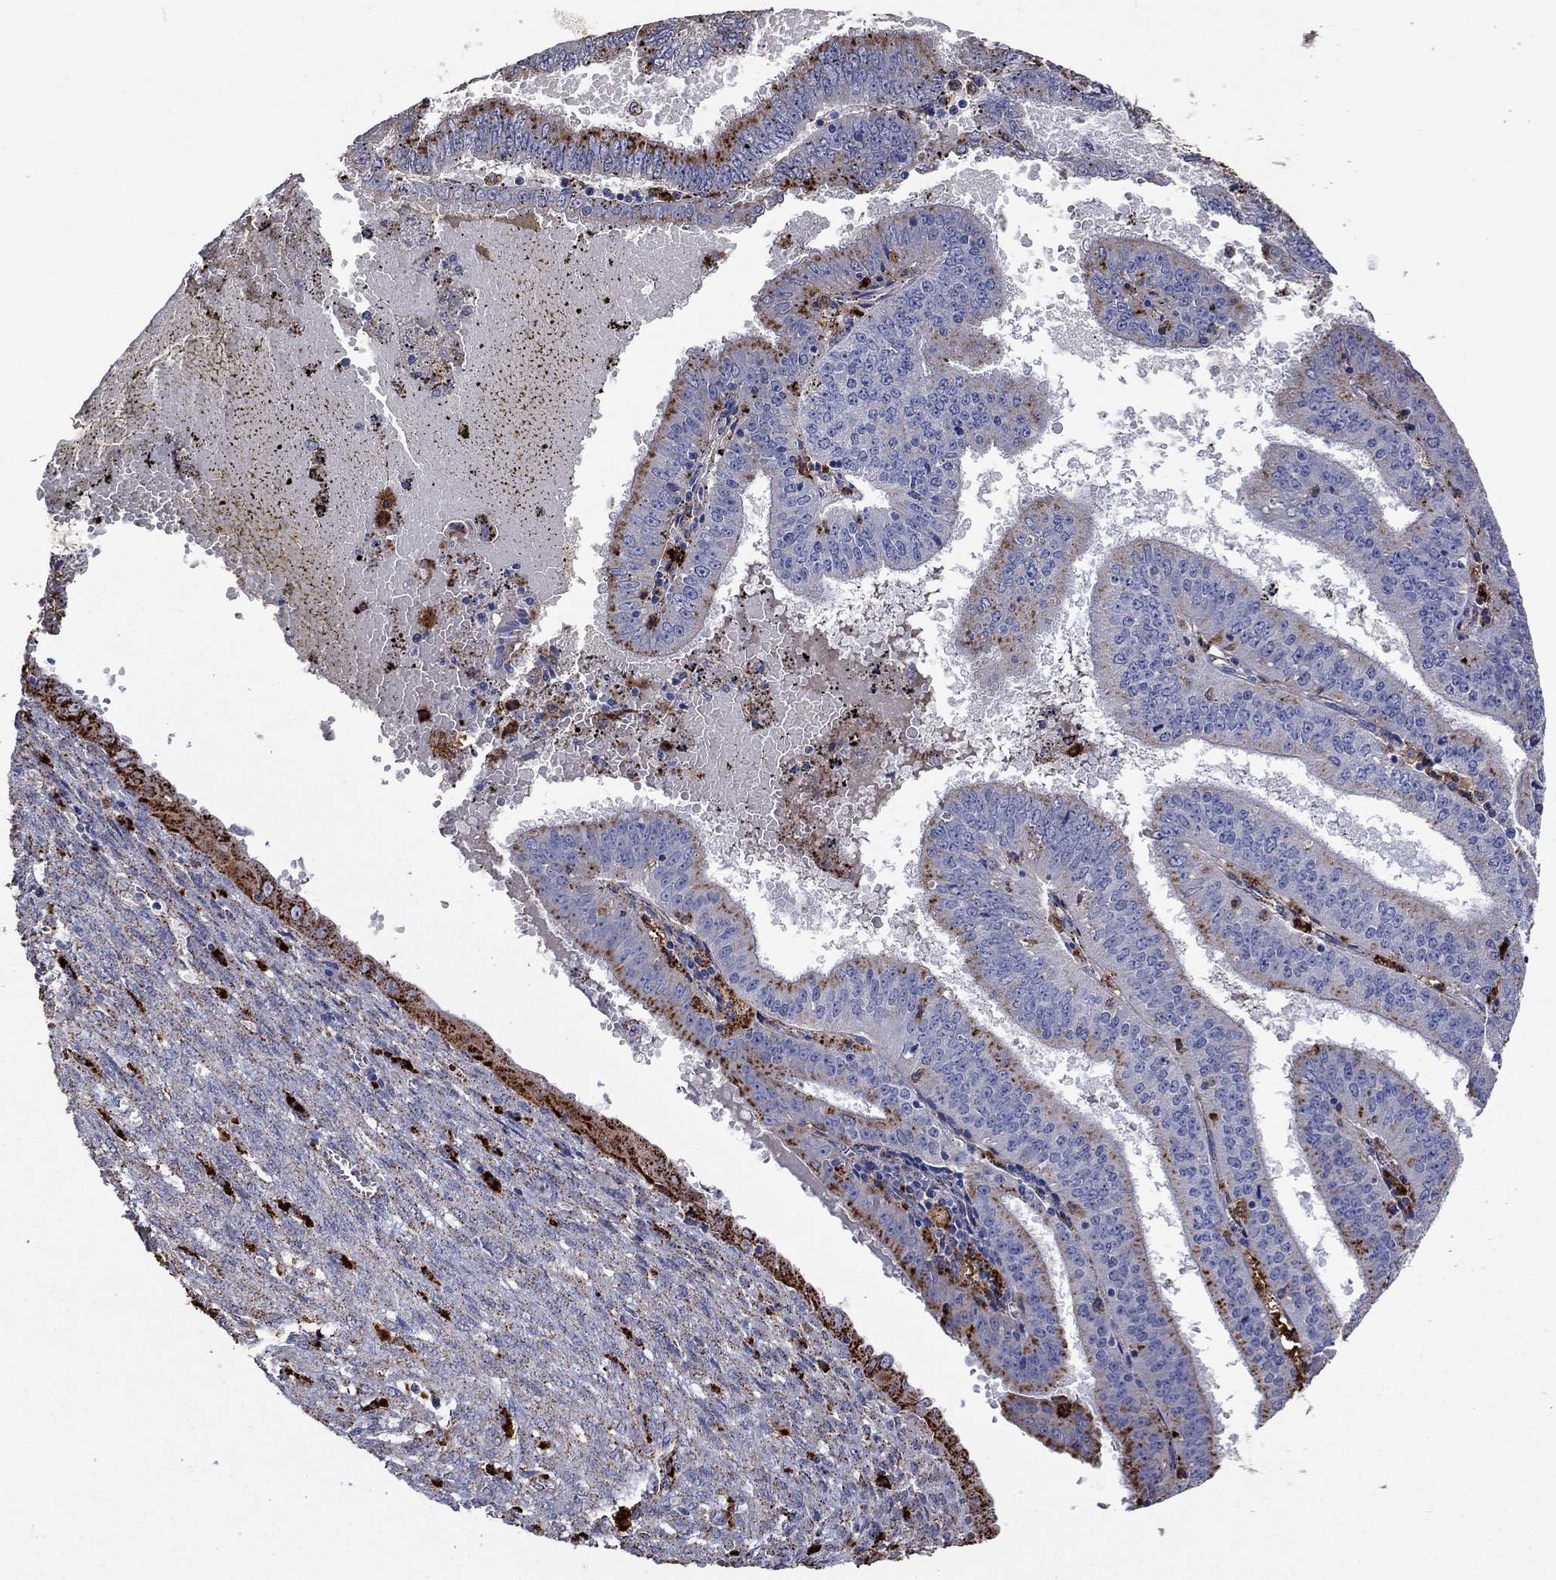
{"staining": {"intensity": "strong", "quantity": "25%-75%", "location": "cytoplasmic/membranous"}, "tissue": "endometrial cancer", "cell_type": "Tumor cells", "image_type": "cancer", "snomed": [{"axis": "morphology", "description": "Adenocarcinoma, NOS"}, {"axis": "topography", "description": "Endometrium"}], "caption": "Strong cytoplasmic/membranous protein staining is appreciated in about 25%-75% of tumor cells in endometrial cancer.", "gene": "CTSB", "patient": {"sex": "female", "age": 66}}